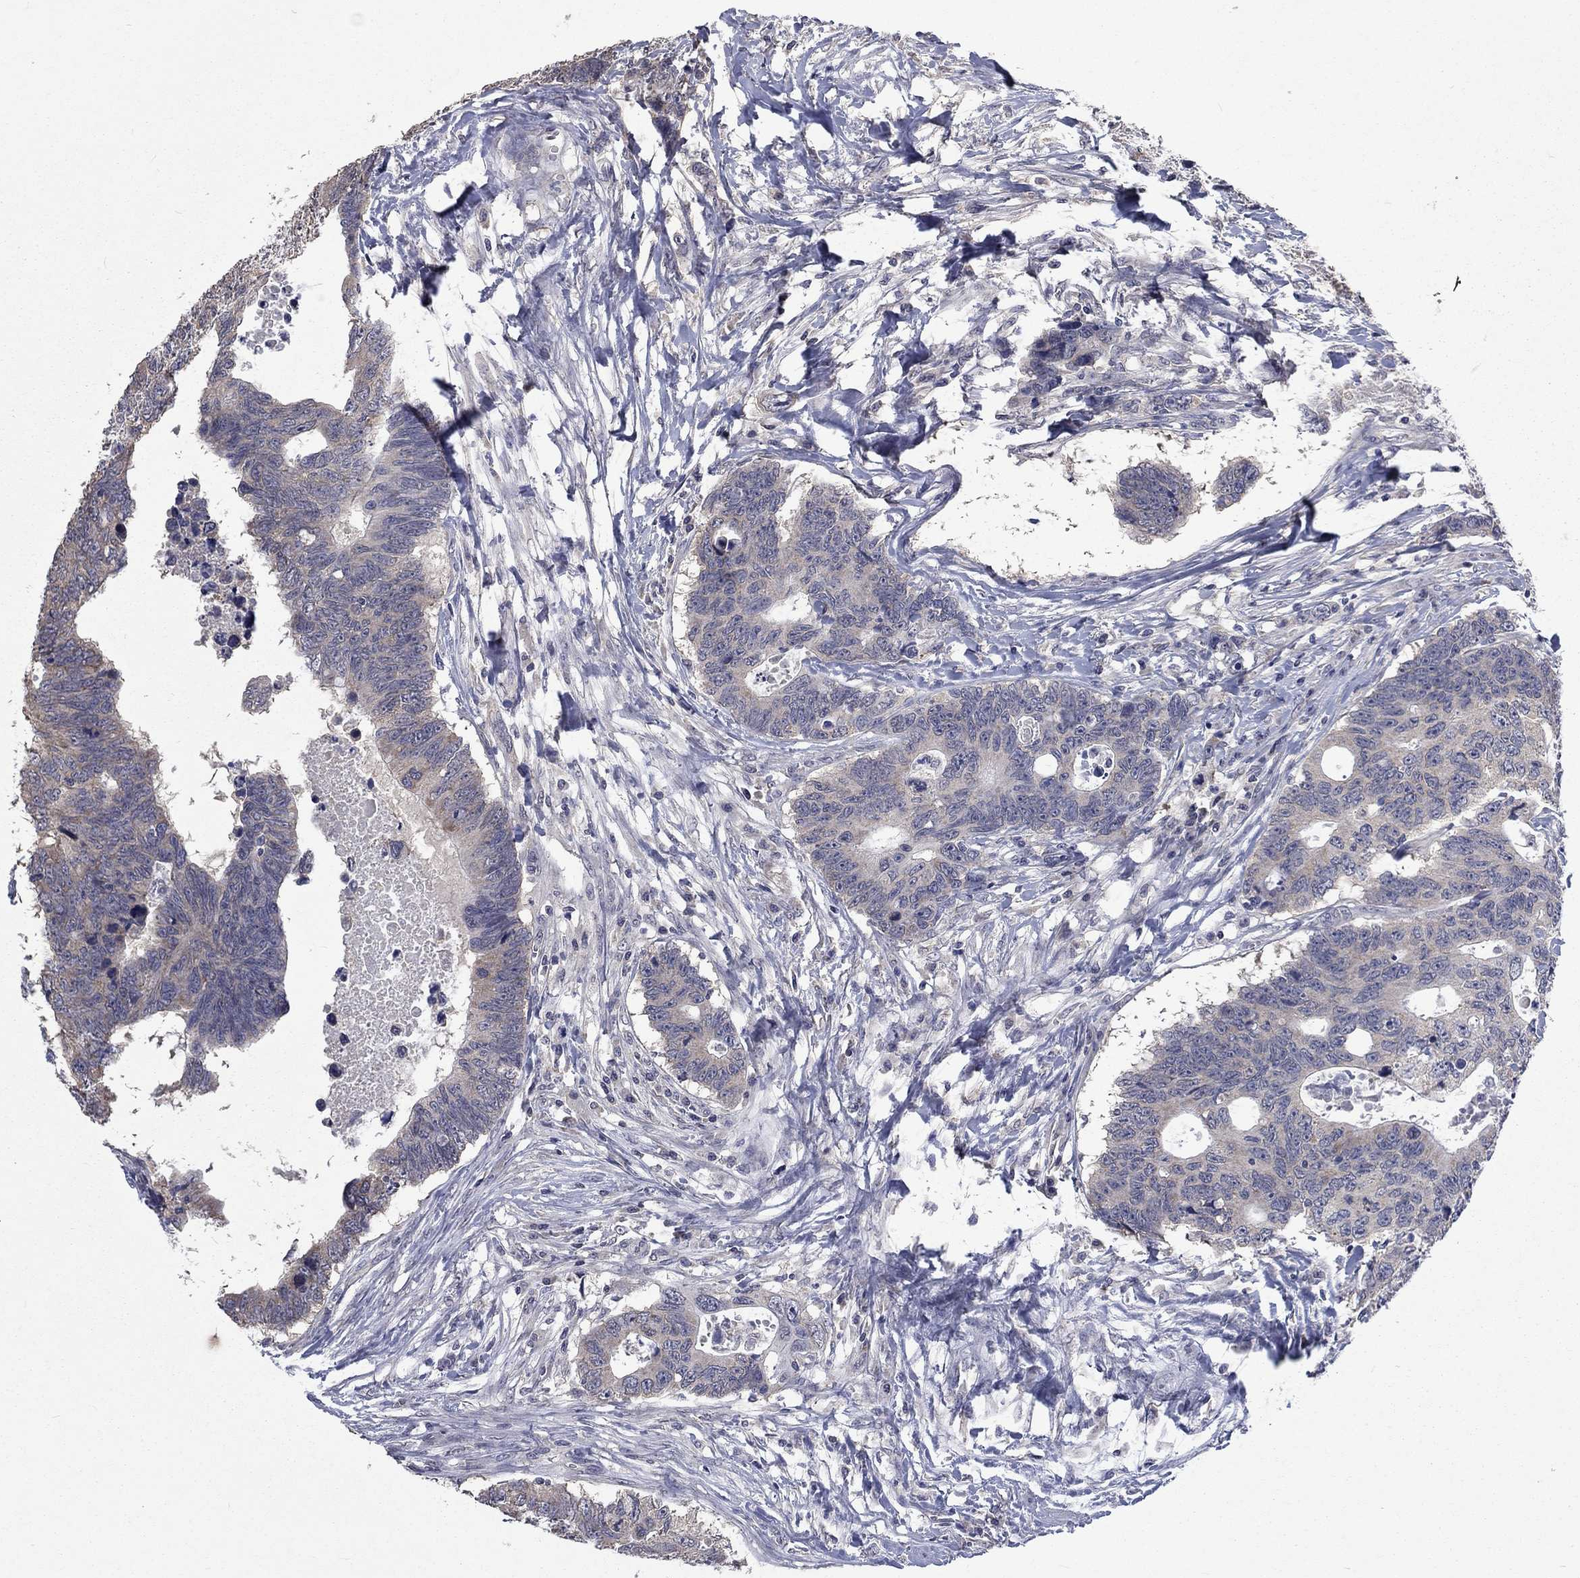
{"staining": {"intensity": "negative", "quantity": "none", "location": "none"}, "tissue": "colorectal cancer", "cell_type": "Tumor cells", "image_type": "cancer", "snomed": [{"axis": "morphology", "description": "Adenocarcinoma, NOS"}, {"axis": "topography", "description": "Colon"}], "caption": "Tumor cells are negative for brown protein staining in colorectal cancer.", "gene": "SPATA33", "patient": {"sex": "female", "age": 77}}